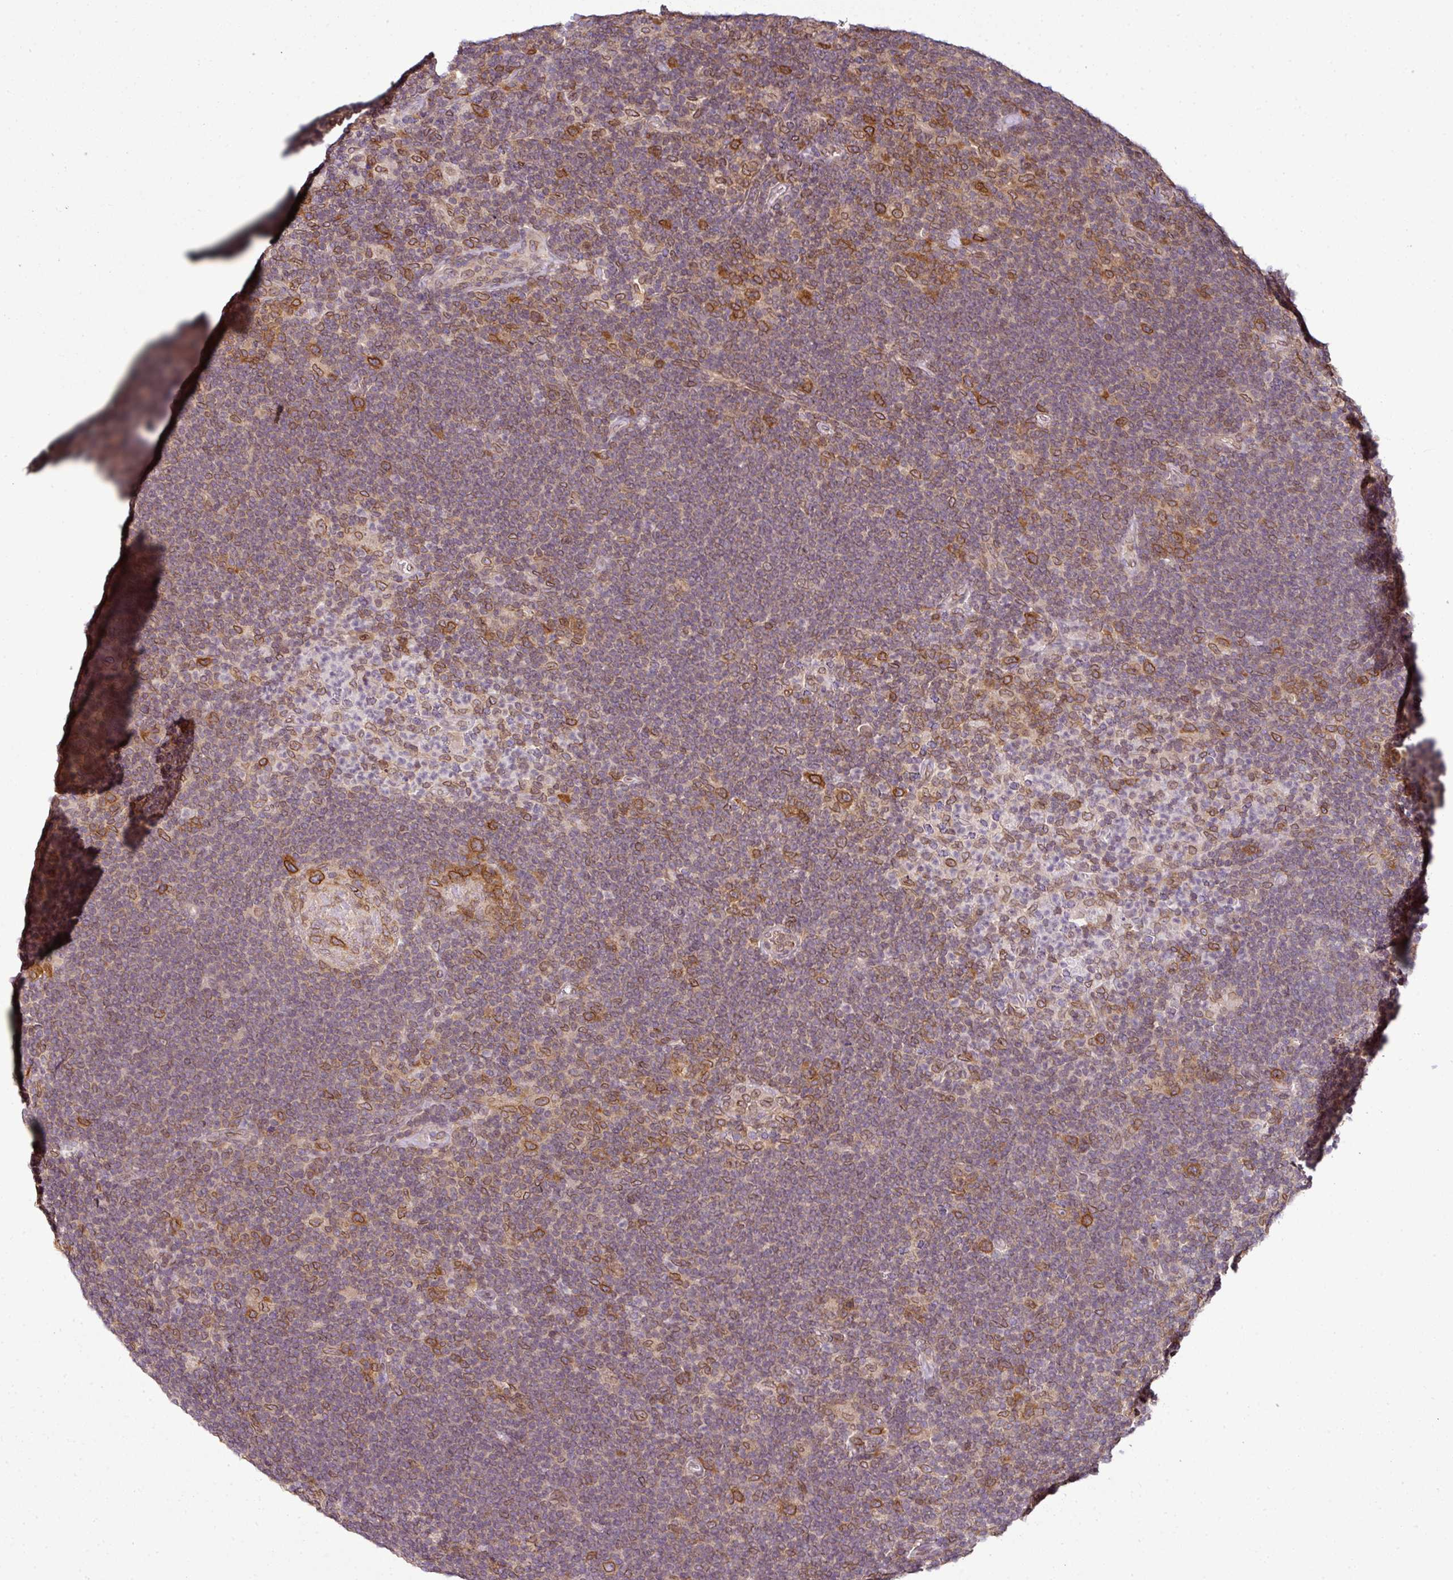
{"staining": {"intensity": "strong", "quantity": ">75%", "location": "cytoplasmic/membranous,nuclear"}, "tissue": "lymphoma", "cell_type": "Tumor cells", "image_type": "cancer", "snomed": [{"axis": "morphology", "description": "Hodgkin's disease, NOS"}, {"axis": "topography", "description": "Lymph node"}], "caption": "A photomicrograph of human Hodgkin's disease stained for a protein demonstrates strong cytoplasmic/membranous and nuclear brown staining in tumor cells.", "gene": "RANGAP1", "patient": {"sex": "female", "age": 57}}